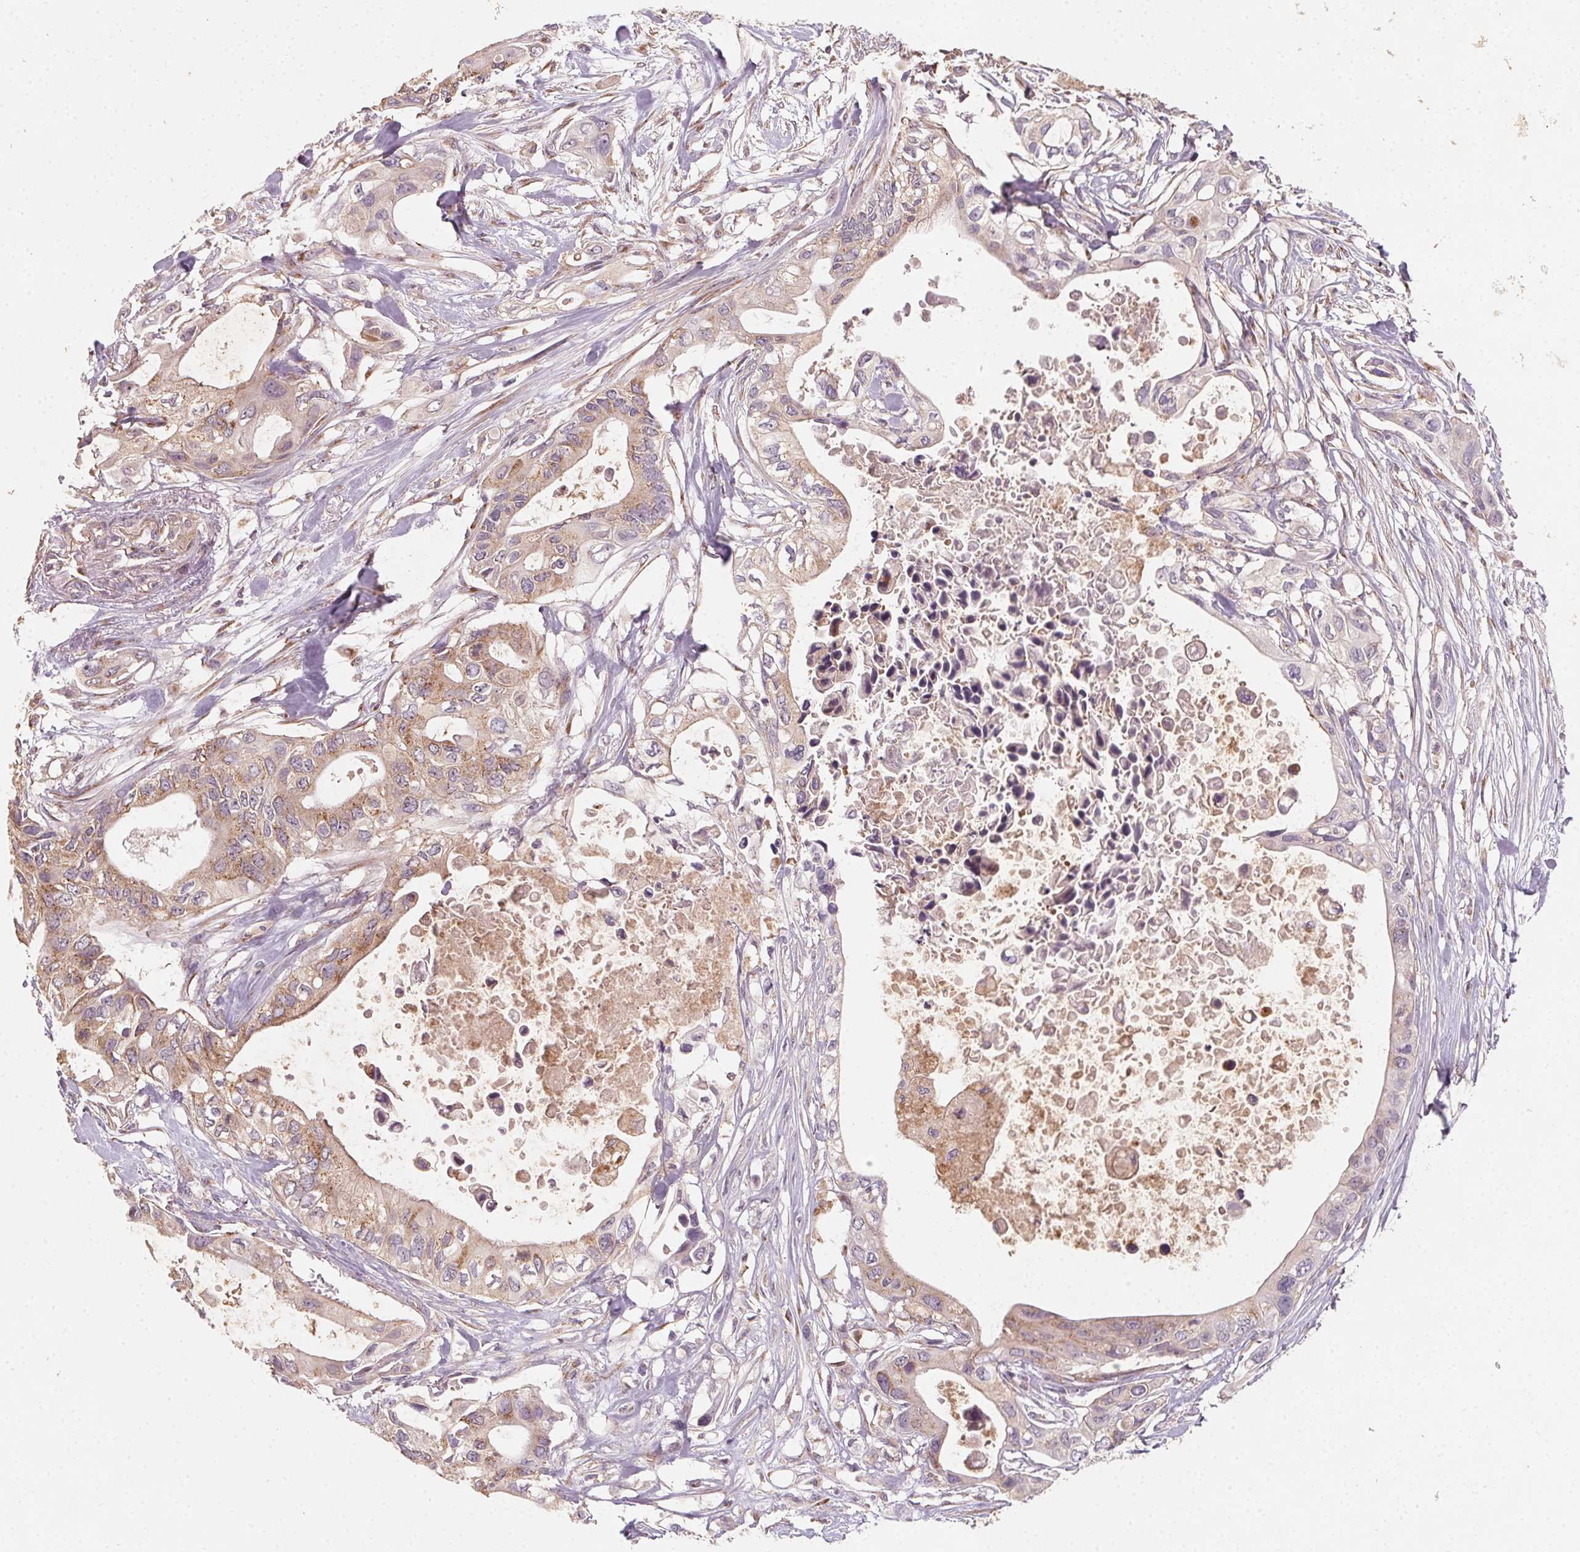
{"staining": {"intensity": "weak", "quantity": "25%-75%", "location": "cytoplasmic/membranous"}, "tissue": "pancreatic cancer", "cell_type": "Tumor cells", "image_type": "cancer", "snomed": [{"axis": "morphology", "description": "Adenocarcinoma, NOS"}, {"axis": "topography", "description": "Pancreas"}], "caption": "Pancreatic adenocarcinoma stained with a protein marker demonstrates weak staining in tumor cells.", "gene": "AP1S1", "patient": {"sex": "female", "age": 63}}